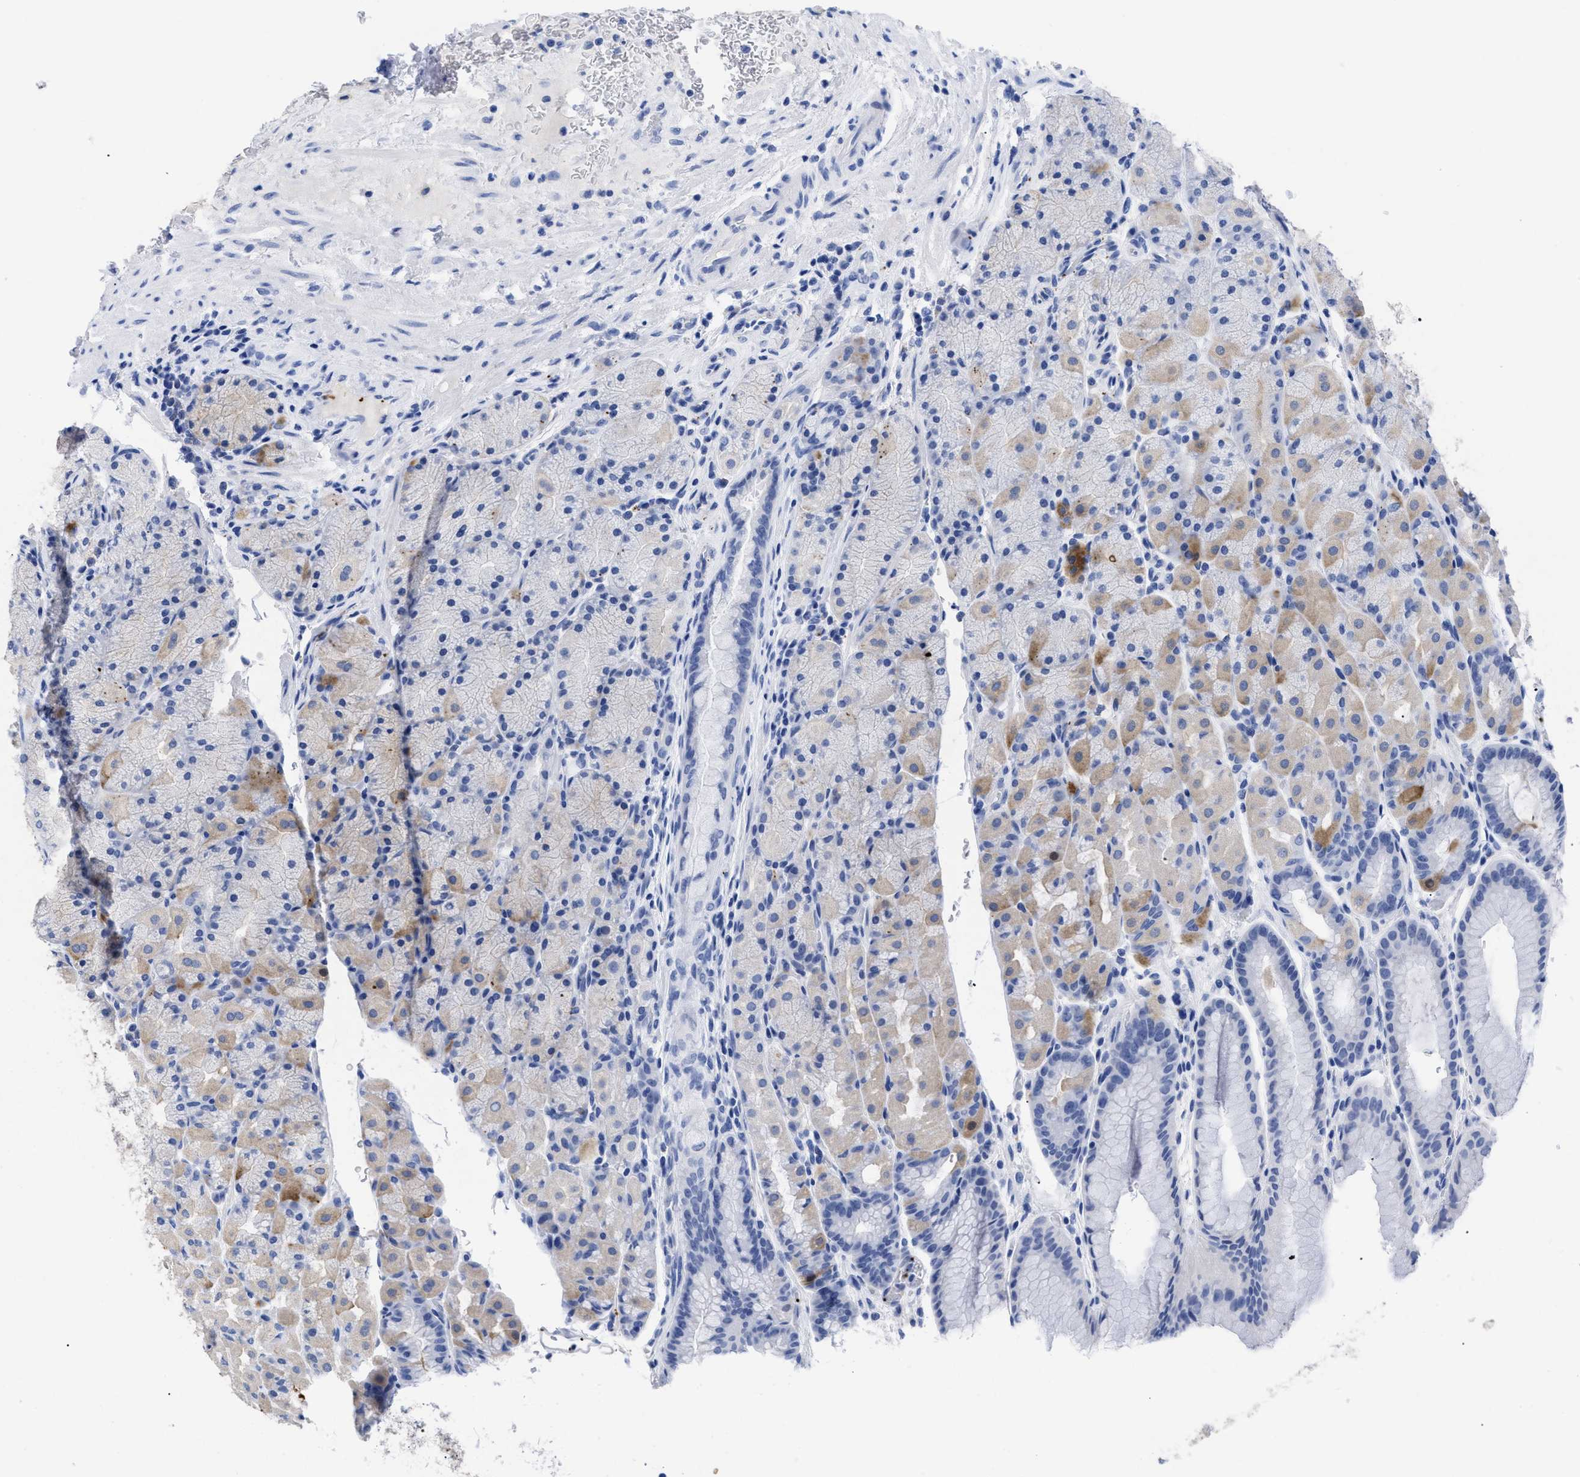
{"staining": {"intensity": "weak", "quantity": "<25%", "location": "cytoplasmic/membranous"}, "tissue": "stomach", "cell_type": "Glandular cells", "image_type": "normal", "snomed": [{"axis": "morphology", "description": "Normal tissue, NOS"}, {"axis": "morphology", "description": "Carcinoid, malignant, NOS"}, {"axis": "topography", "description": "Stomach, upper"}], "caption": "A micrograph of stomach stained for a protein displays no brown staining in glandular cells.", "gene": "TREML1", "patient": {"sex": "male", "age": 39}}